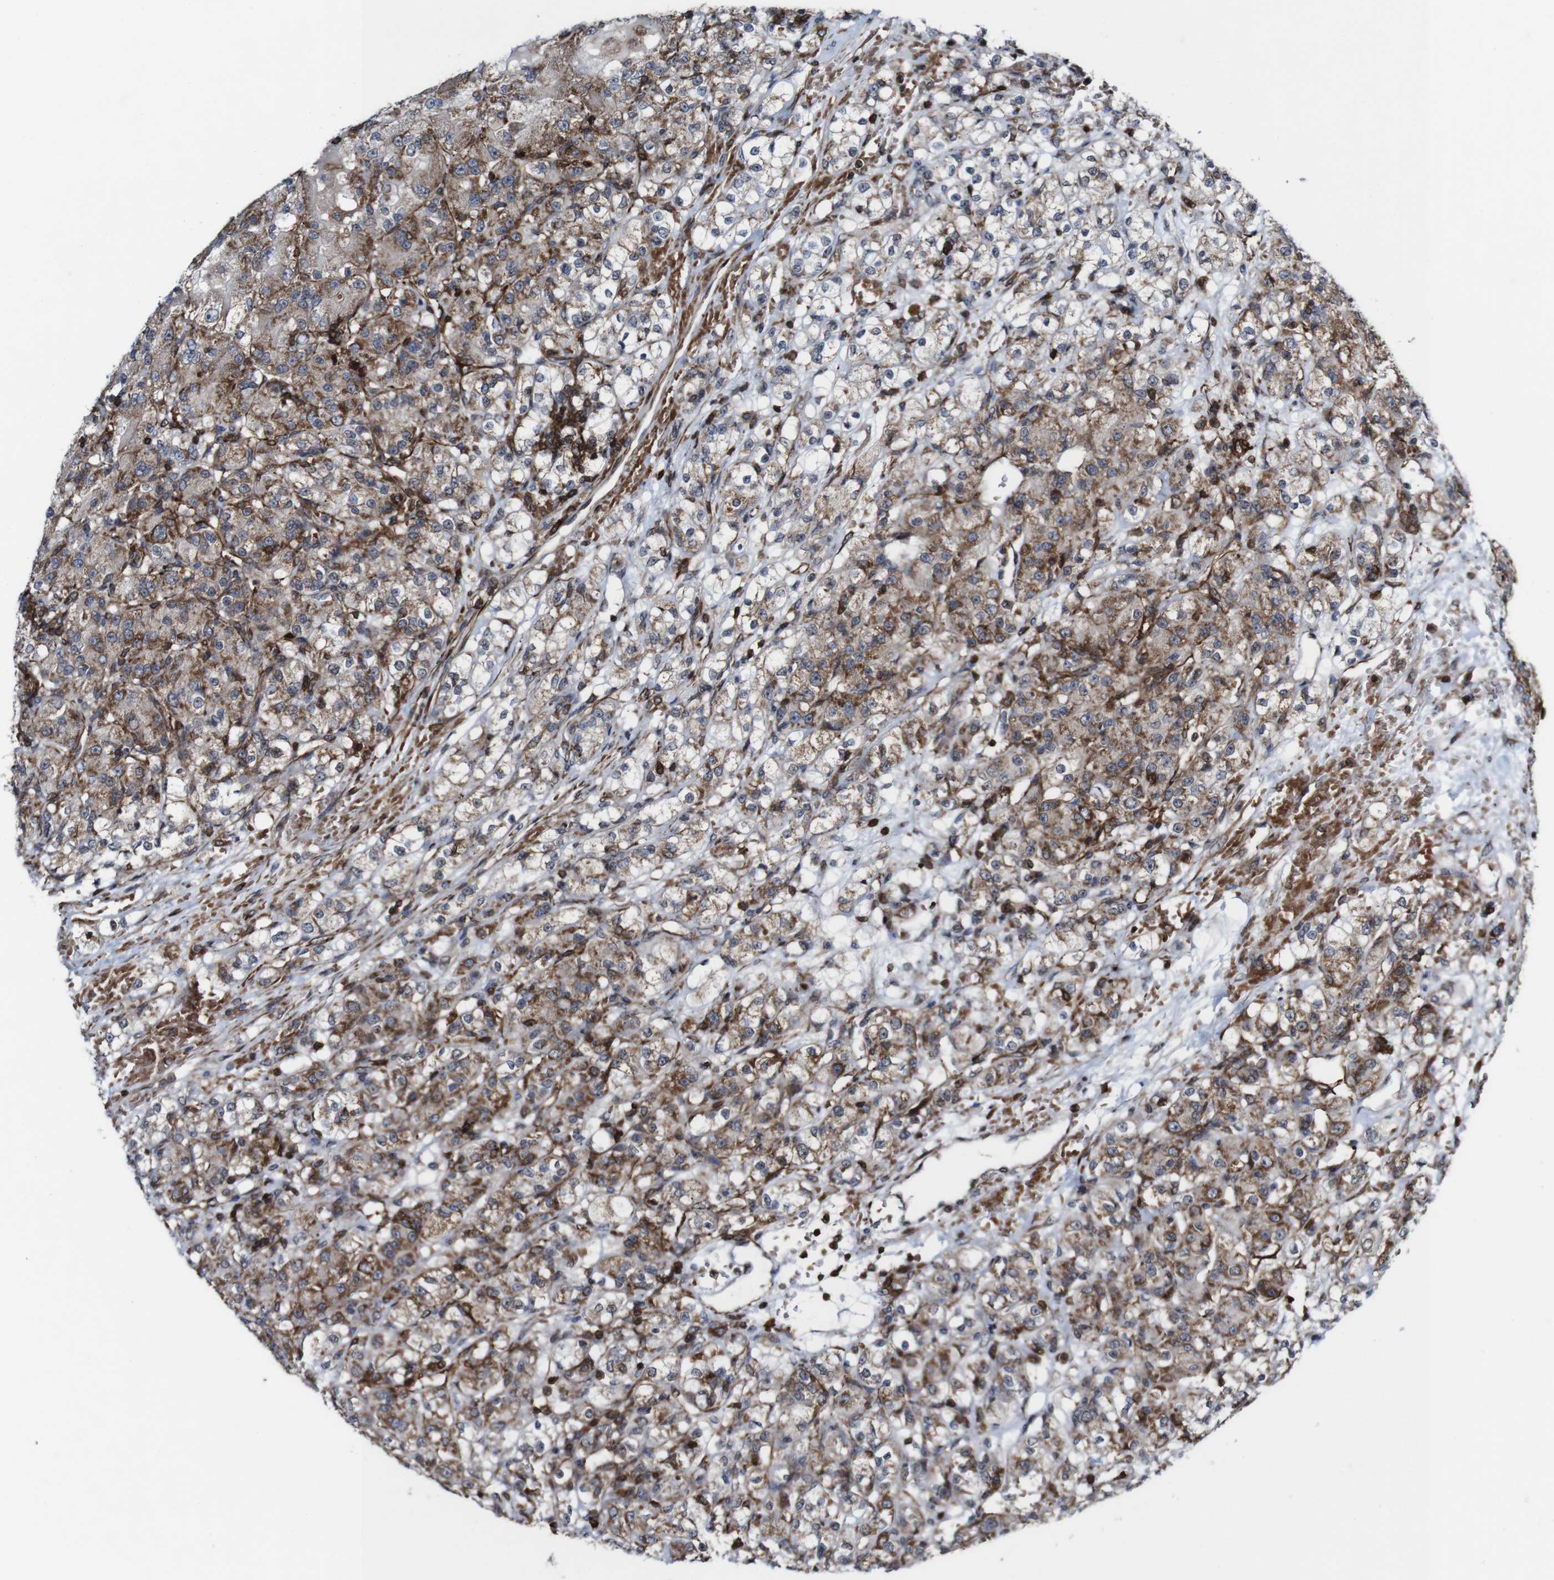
{"staining": {"intensity": "moderate", "quantity": "25%-75%", "location": "cytoplasmic/membranous"}, "tissue": "renal cancer", "cell_type": "Tumor cells", "image_type": "cancer", "snomed": [{"axis": "morphology", "description": "Normal tissue, NOS"}, {"axis": "morphology", "description": "Adenocarcinoma, NOS"}, {"axis": "topography", "description": "Kidney"}], "caption": "Tumor cells display medium levels of moderate cytoplasmic/membranous staining in about 25%-75% of cells in human adenocarcinoma (renal). (Brightfield microscopy of DAB IHC at high magnification).", "gene": "JAK2", "patient": {"sex": "male", "age": 61}}